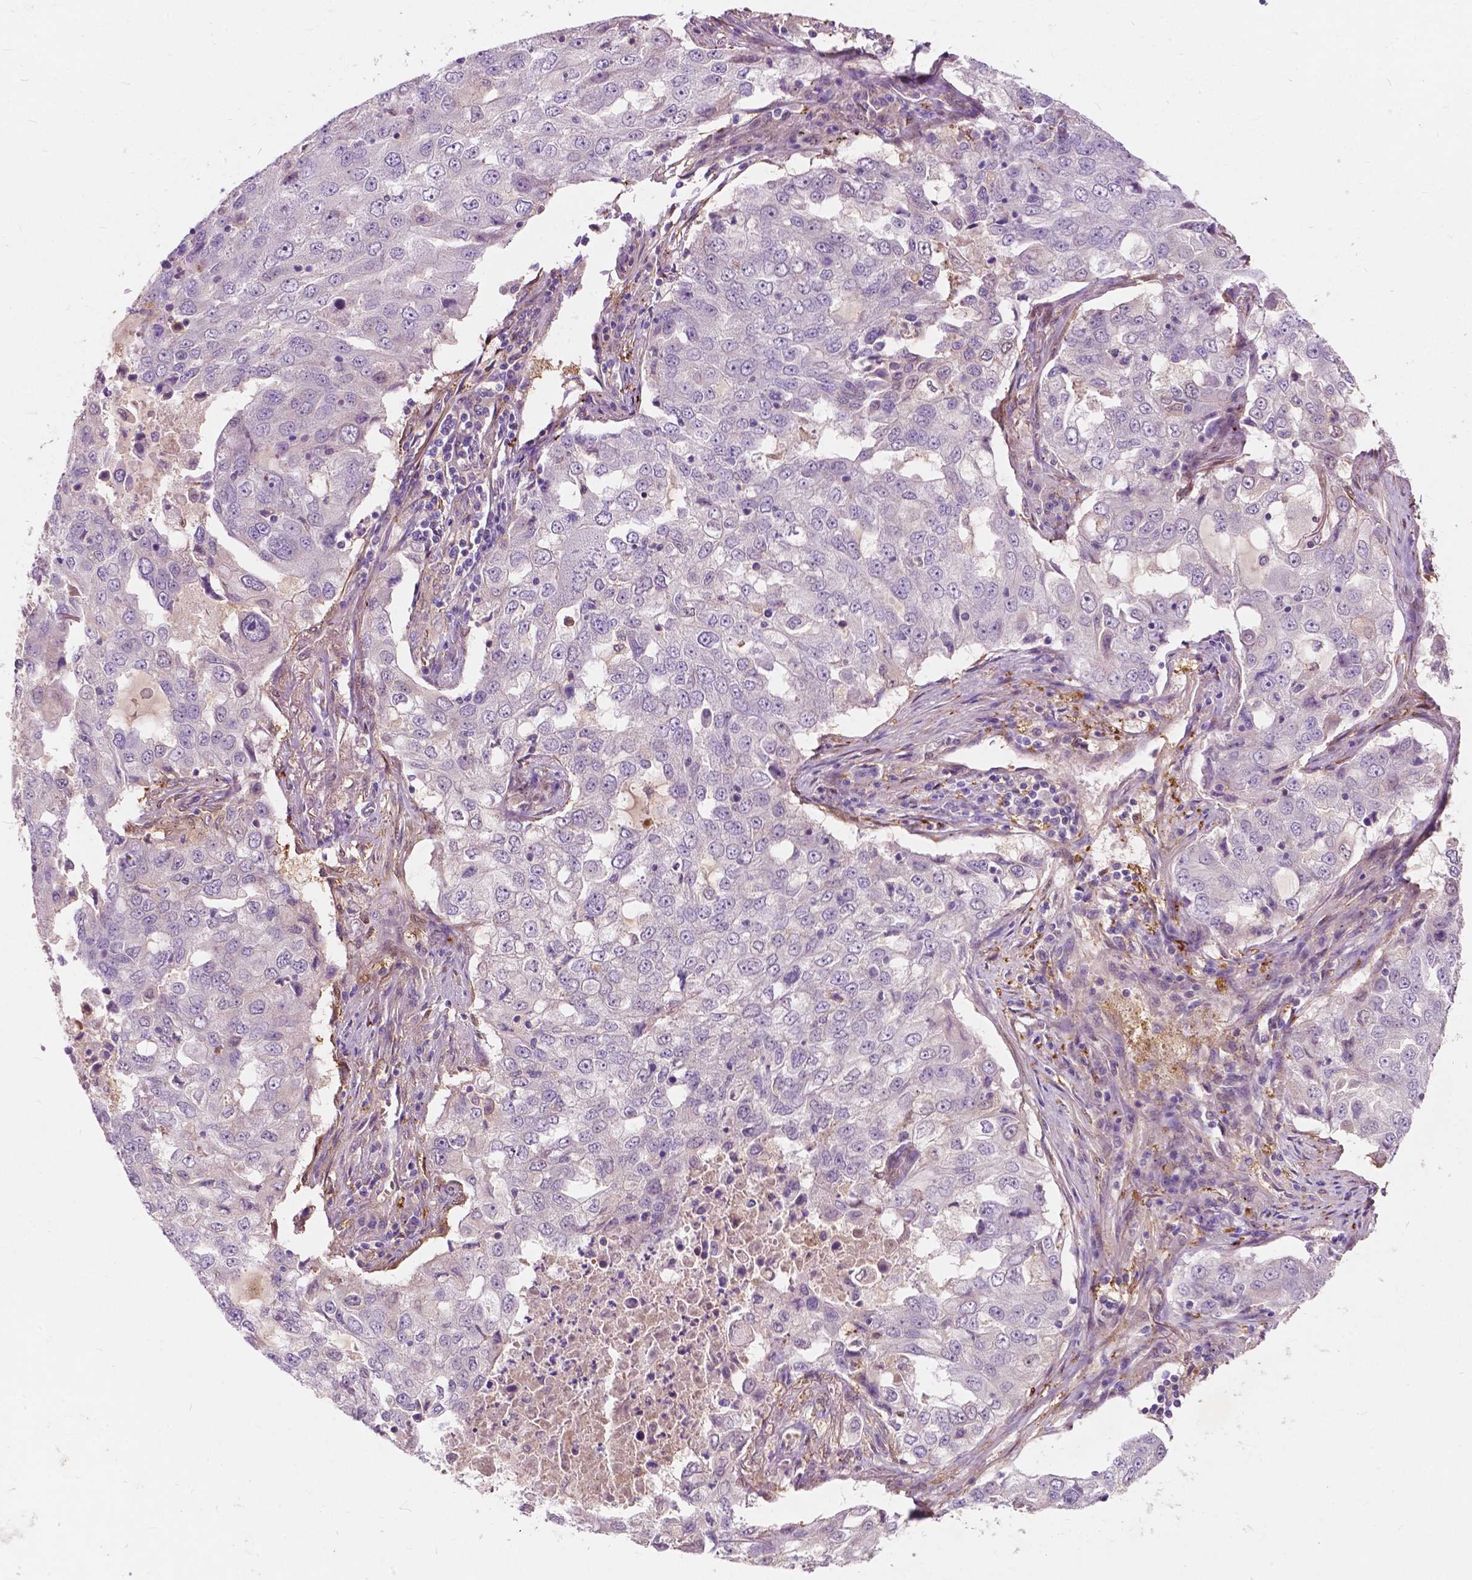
{"staining": {"intensity": "negative", "quantity": "none", "location": "none"}, "tissue": "lung cancer", "cell_type": "Tumor cells", "image_type": "cancer", "snomed": [{"axis": "morphology", "description": "Adenocarcinoma, NOS"}, {"axis": "topography", "description": "Lung"}], "caption": "This is an immunohistochemistry (IHC) photomicrograph of lung cancer (adenocarcinoma). There is no positivity in tumor cells.", "gene": "GPR37", "patient": {"sex": "female", "age": 61}}